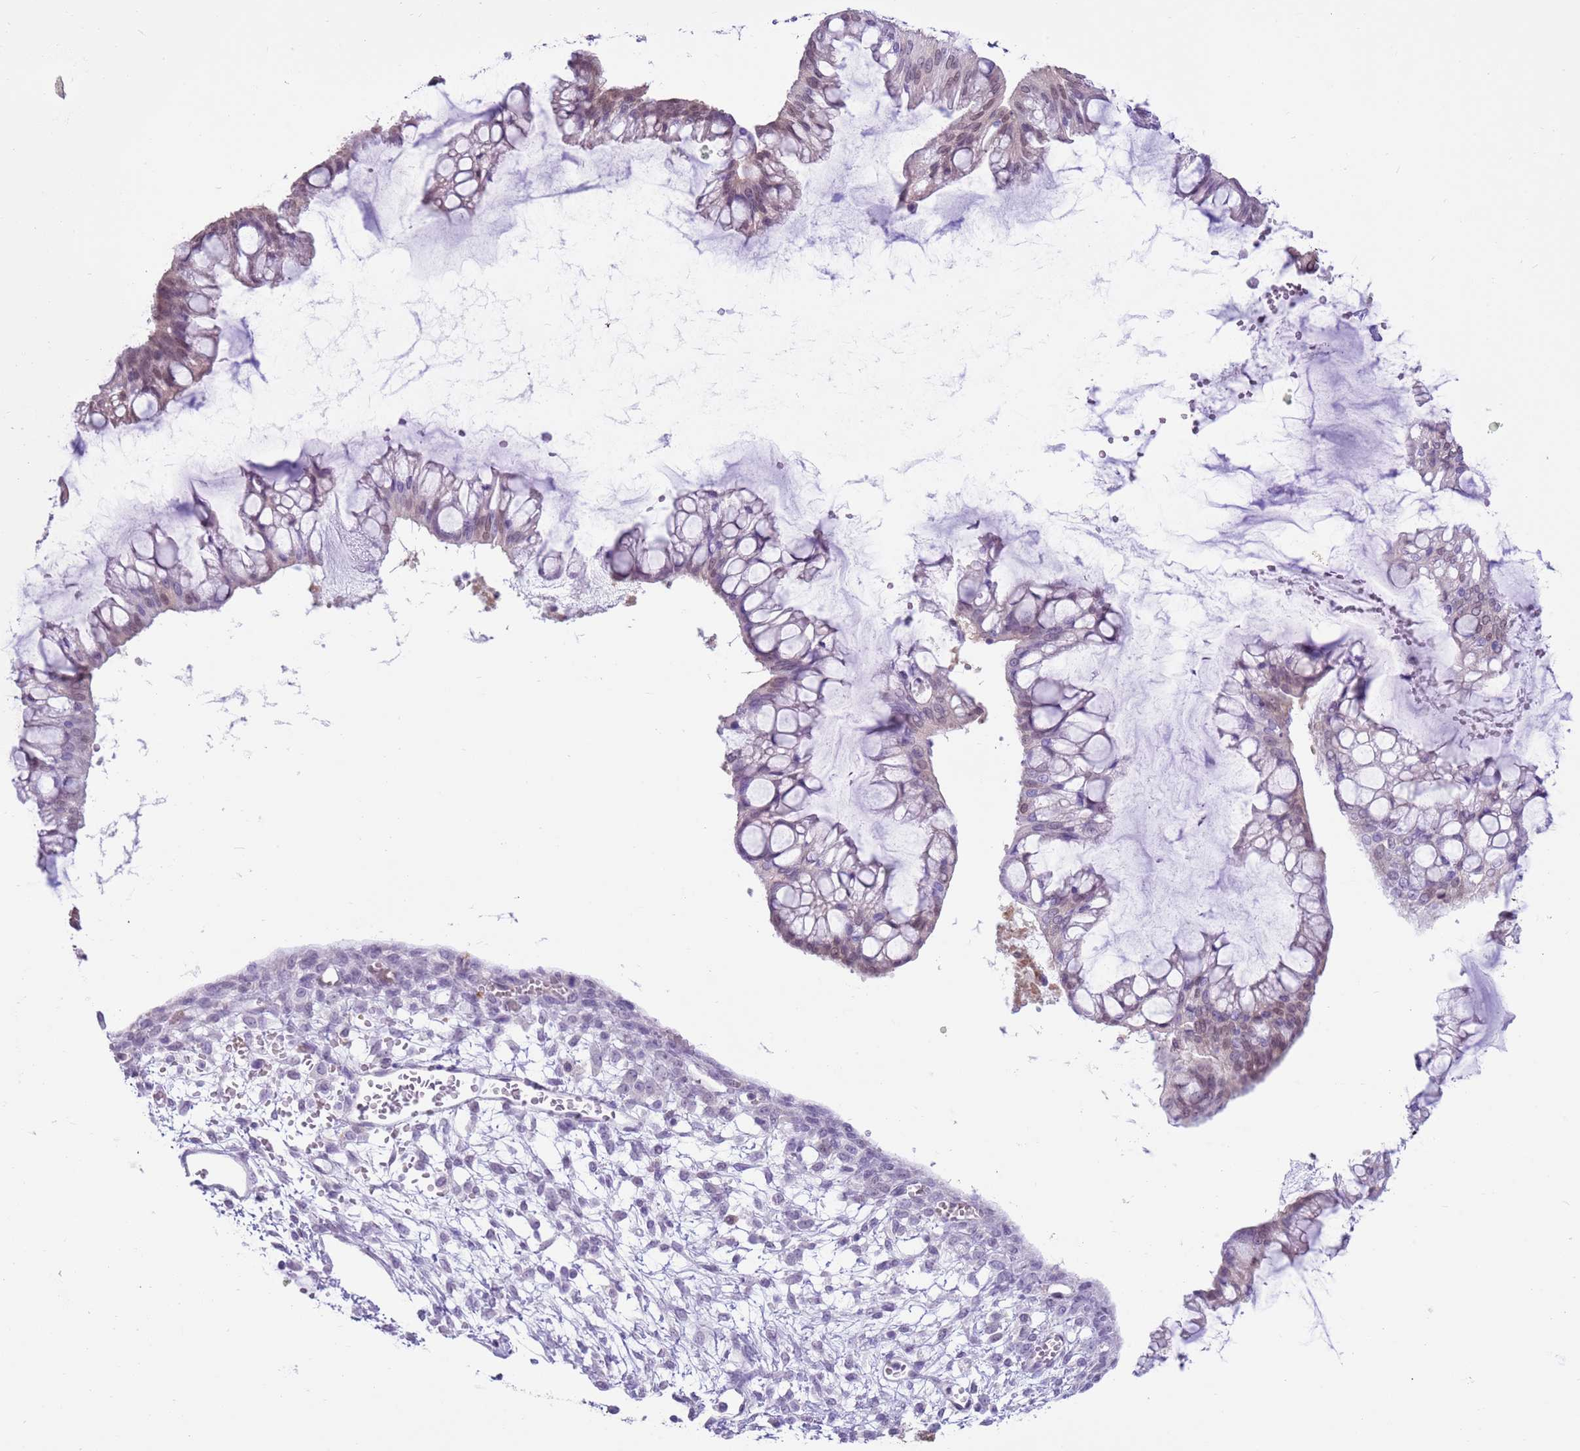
{"staining": {"intensity": "weak", "quantity": "<25%", "location": "nuclear"}, "tissue": "ovarian cancer", "cell_type": "Tumor cells", "image_type": "cancer", "snomed": [{"axis": "morphology", "description": "Cystadenocarcinoma, mucinous, NOS"}, {"axis": "topography", "description": "Ovary"}], "caption": "Image shows no protein expression in tumor cells of mucinous cystadenocarcinoma (ovarian) tissue.", "gene": "DDI2", "patient": {"sex": "female", "age": 73}}